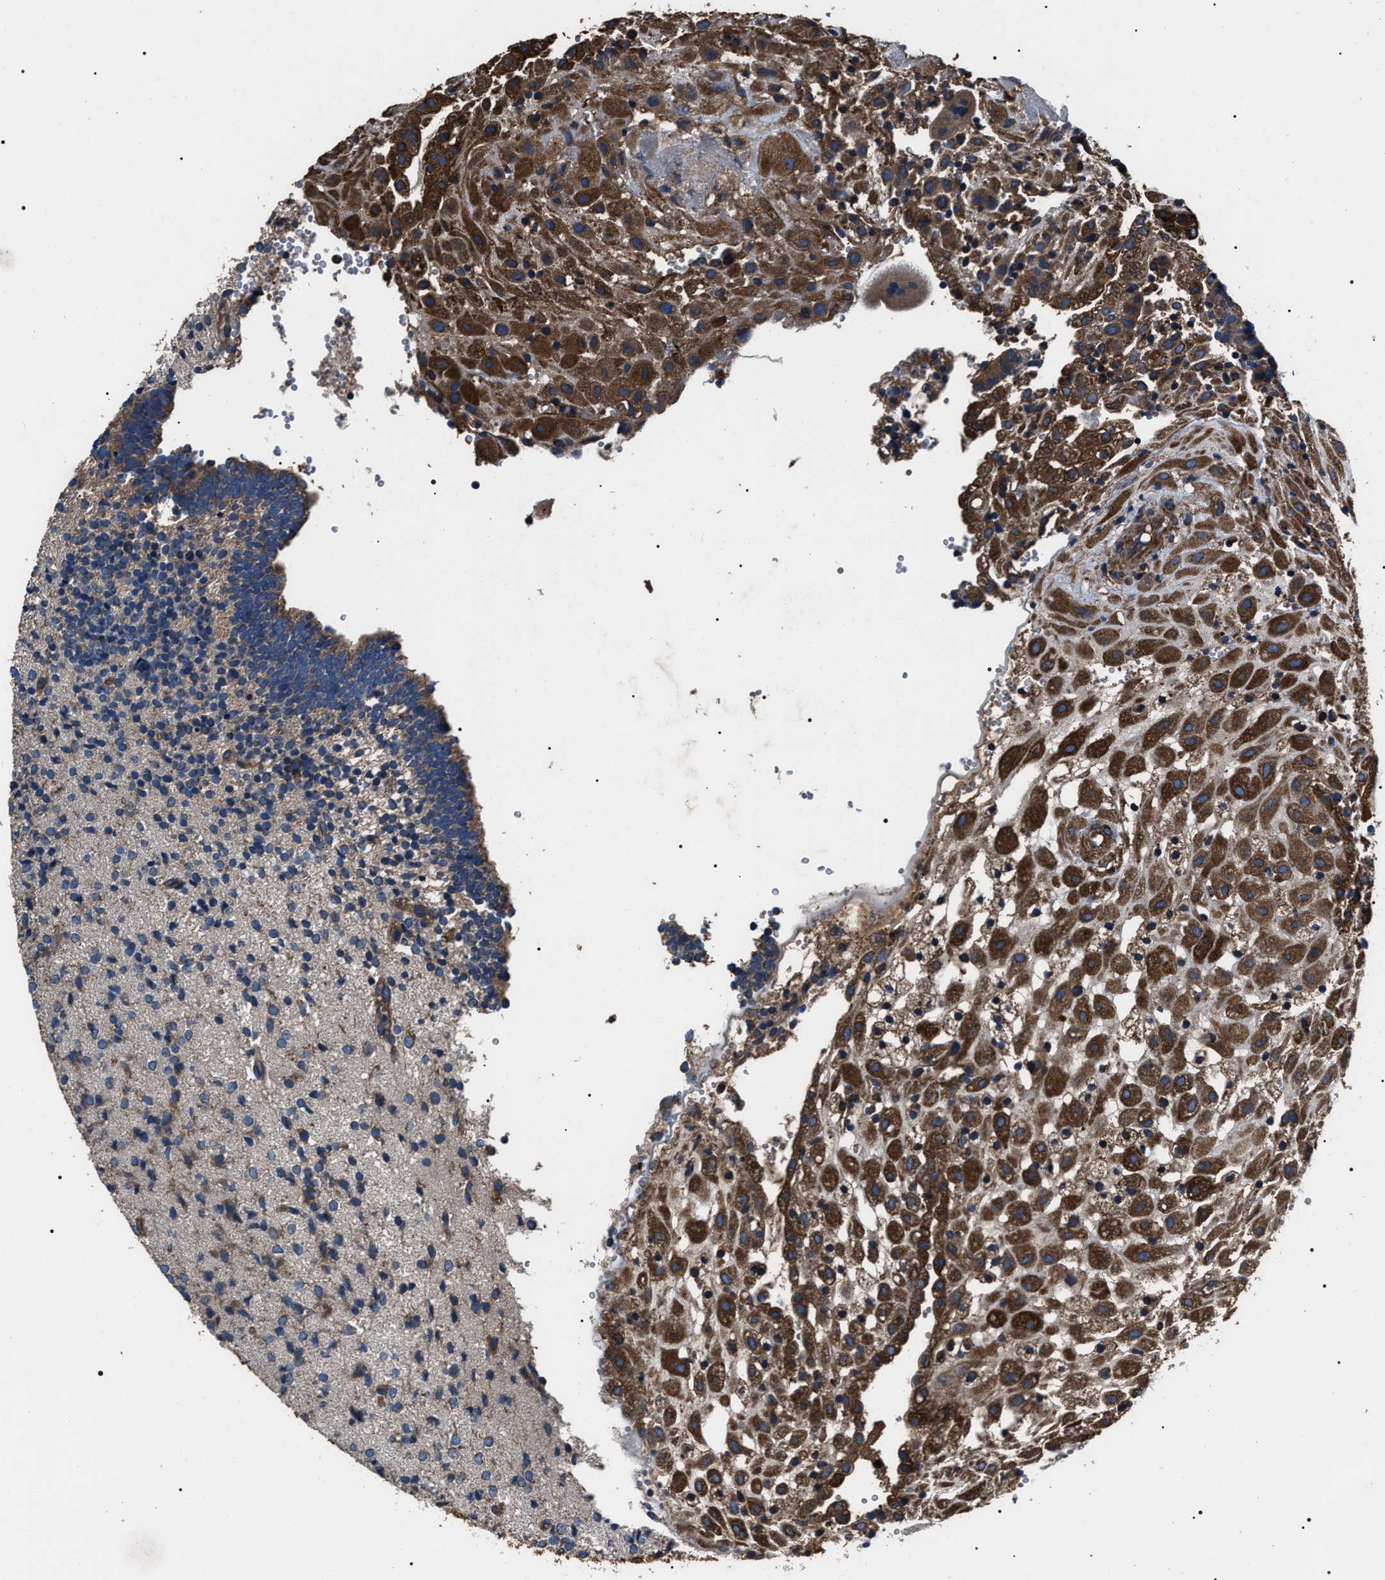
{"staining": {"intensity": "strong", "quantity": ">75%", "location": "cytoplasmic/membranous"}, "tissue": "placenta", "cell_type": "Decidual cells", "image_type": "normal", "snomed": [{"axis": "morphology", "description": "Normal tissue, NOS"}, {"axis": "topography", "description": "Placenta"}], "caption": "Protein expression analysis of benign placenta reveals strong cytoplasmic/membranous expression in approximately >75% of decidual cells. (brown staining indicates protein expression, while blue staining denotes nuclei).", "gene": "HSCB", "patient": {"sex": "female", "age": 18}}